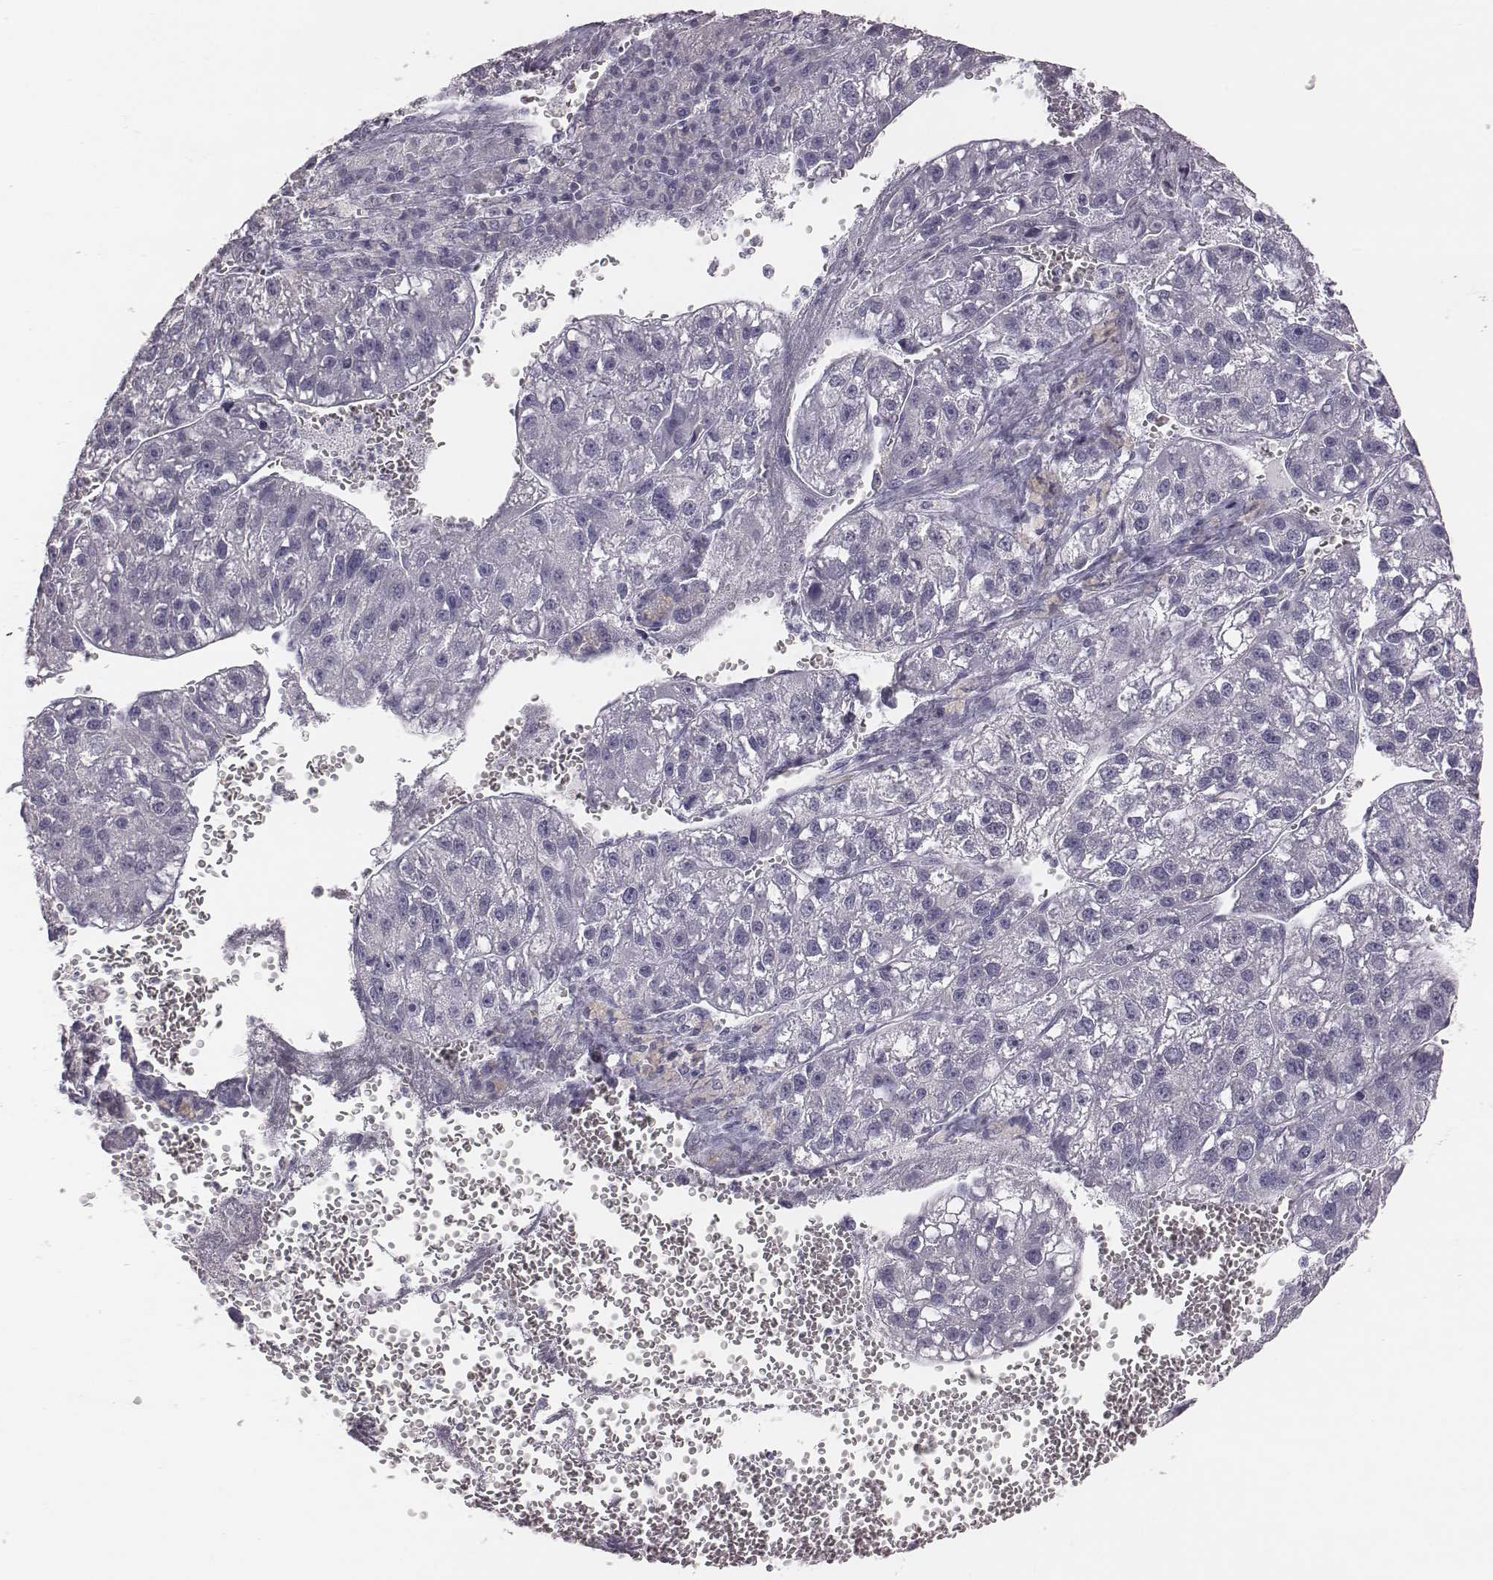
{"staining": {"intensity": "negative", "quantity": "none", "location": "none"}, "tissue": "liver cancer", "cell_type": "Tumor cells", "image_type": "cancer", "snomed": [{"axis": "morphology", "description": "Carcinoma, Hepatocellular, NOS"}, {"axis": "topography", "description": "Liver"}], "caption": "Protein analysis of hepatocellular carcinoma (liver) reveals no significant expression in tumor cells. (Stains: DAB (3,3'-diaminobenzidine) immunohistochemistry (IHC) with hematoxylin counter stain, Microscopy: brightfield microscopy at high magnification).", "gene": "C6orf58", "patient": {"sex": "female", "age": 70}}